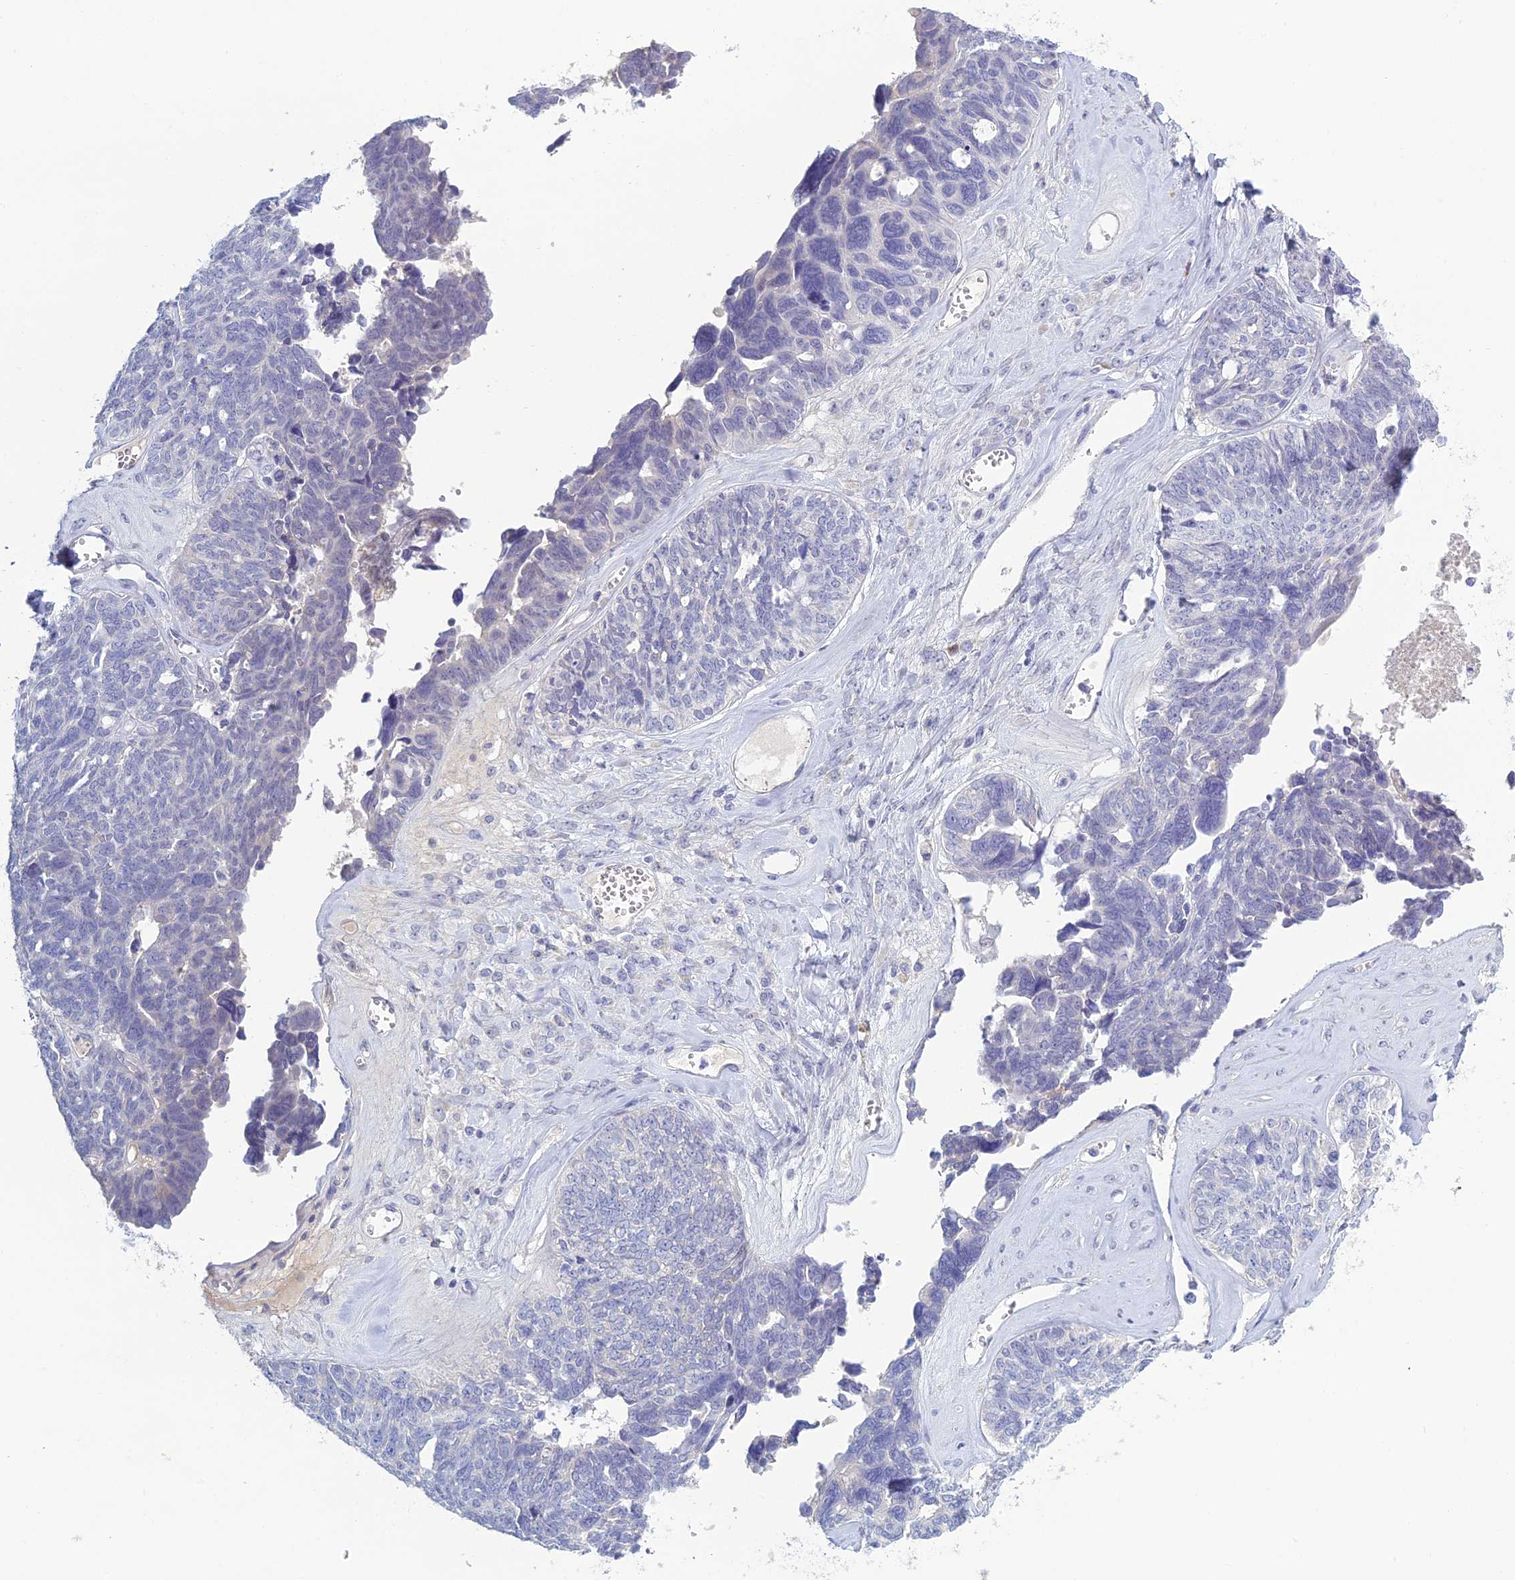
{"staining": {"intensity": "negative", "quantity": "none", "location": "none"}, "tissue": "ovarian cancer", "cell_type": "Tumor cells", "image_type": "cancer", "snomed": [{"axis": "morphology", "description": "Cystadenocarcinoma, serous, NOS"}, {"axis": "topography", "description": "Ovary"}], "caption": "Tumor cells show no significant protein expression in ovarian cancer. Nuclei are stained in blue.", "gene": "MUC13", "patient": {"sex": "female", "age": 79}}